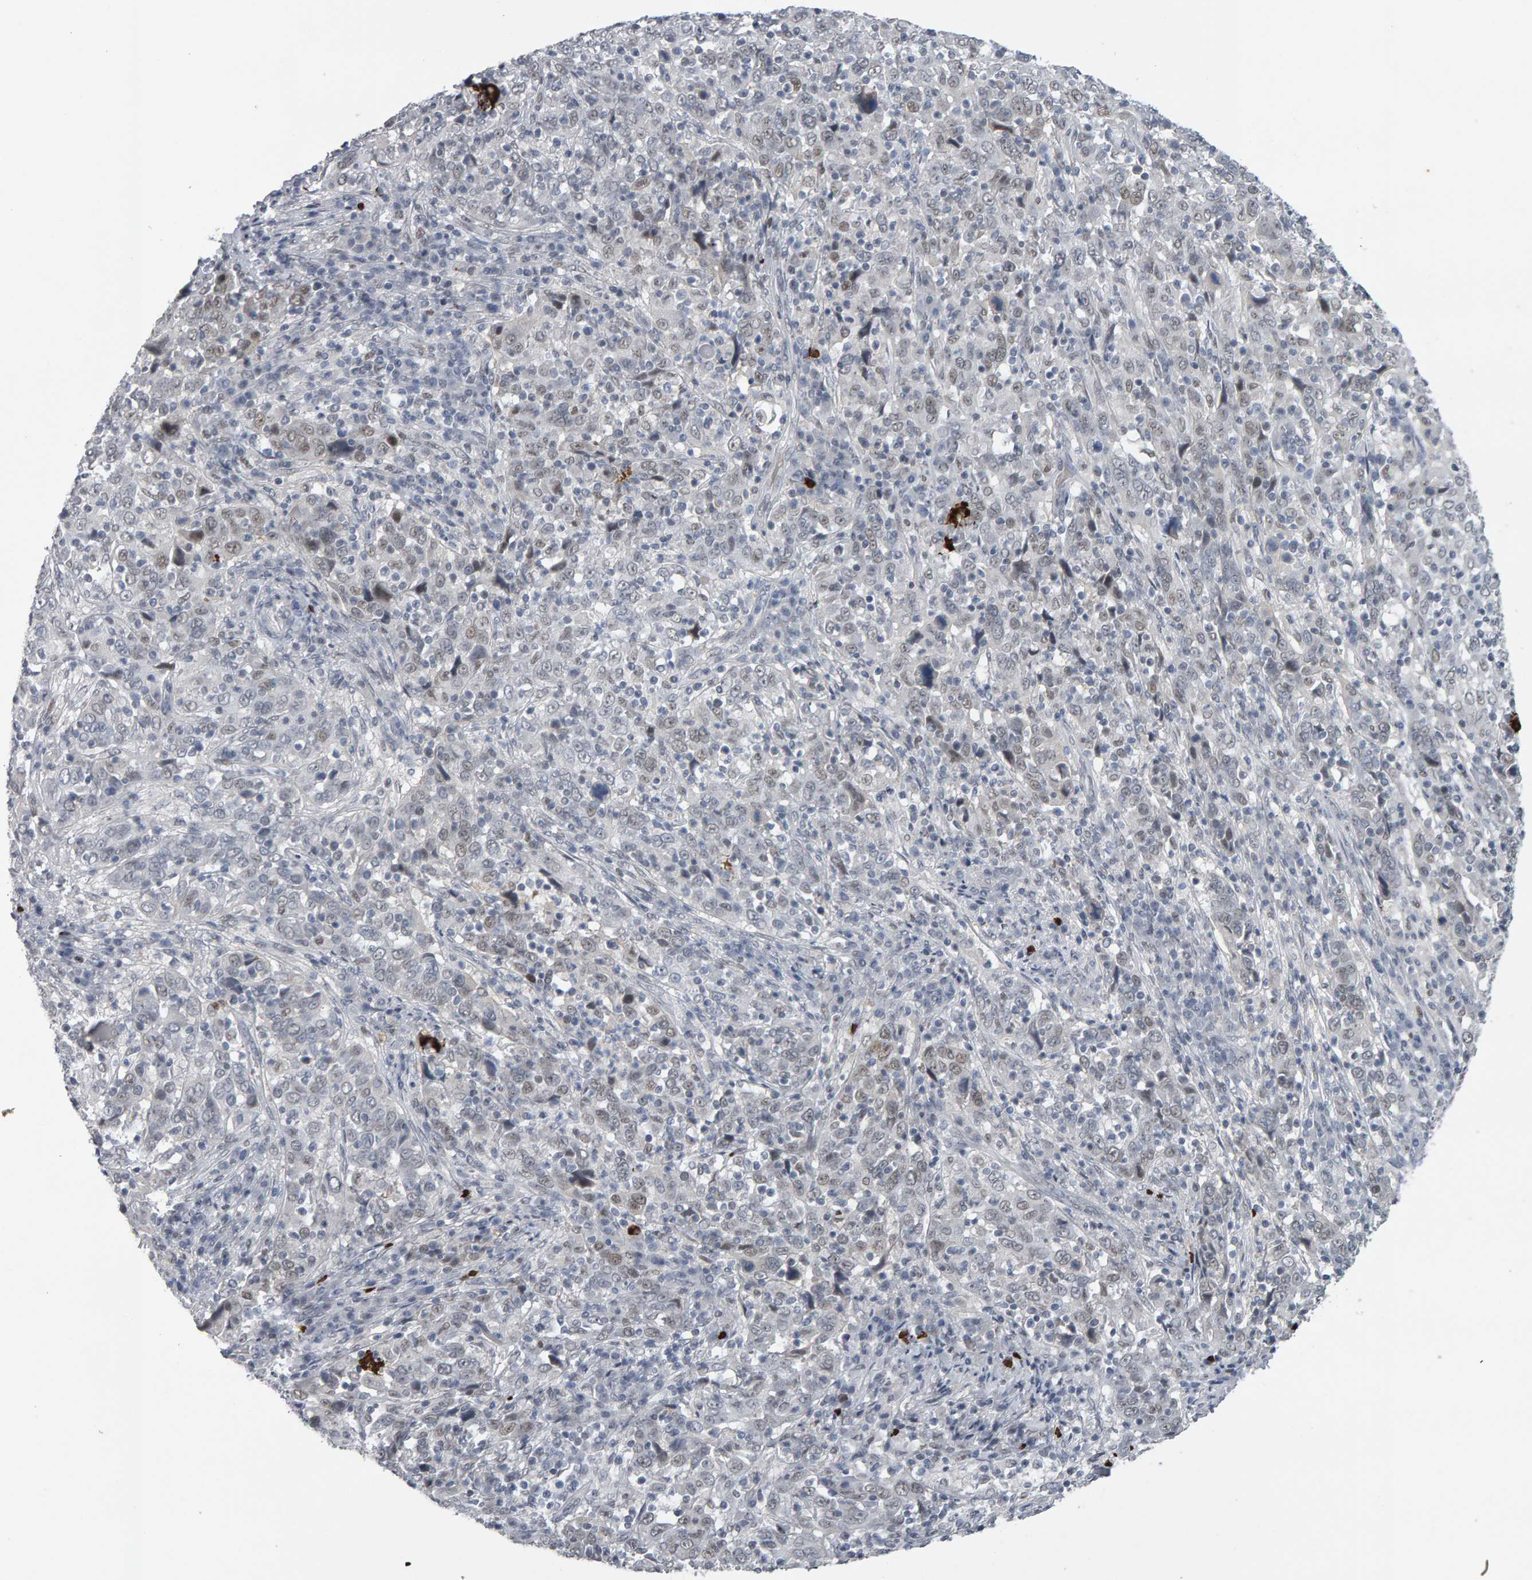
{"staining": {"intensity": "weak", "quantity": "<25%", "location": "nuclear"}, "tissue": "cervical cancer", "cell_type": "Tumor cells", "image_type": "cancer", "snomed": [{"axis": "morphology", "description": "Squamous cell carcinoma, NOS"}, {"axis": "topography", "description": "Cervix"}], "caption": "This is a photomicrograph of immunohistochemistry (IHC) staining of squamous cell carcinoma (cervical), which shows no staining in tumor cells.", "gene": "IPO8", "patient": {"sex": "female", "age": 46}}